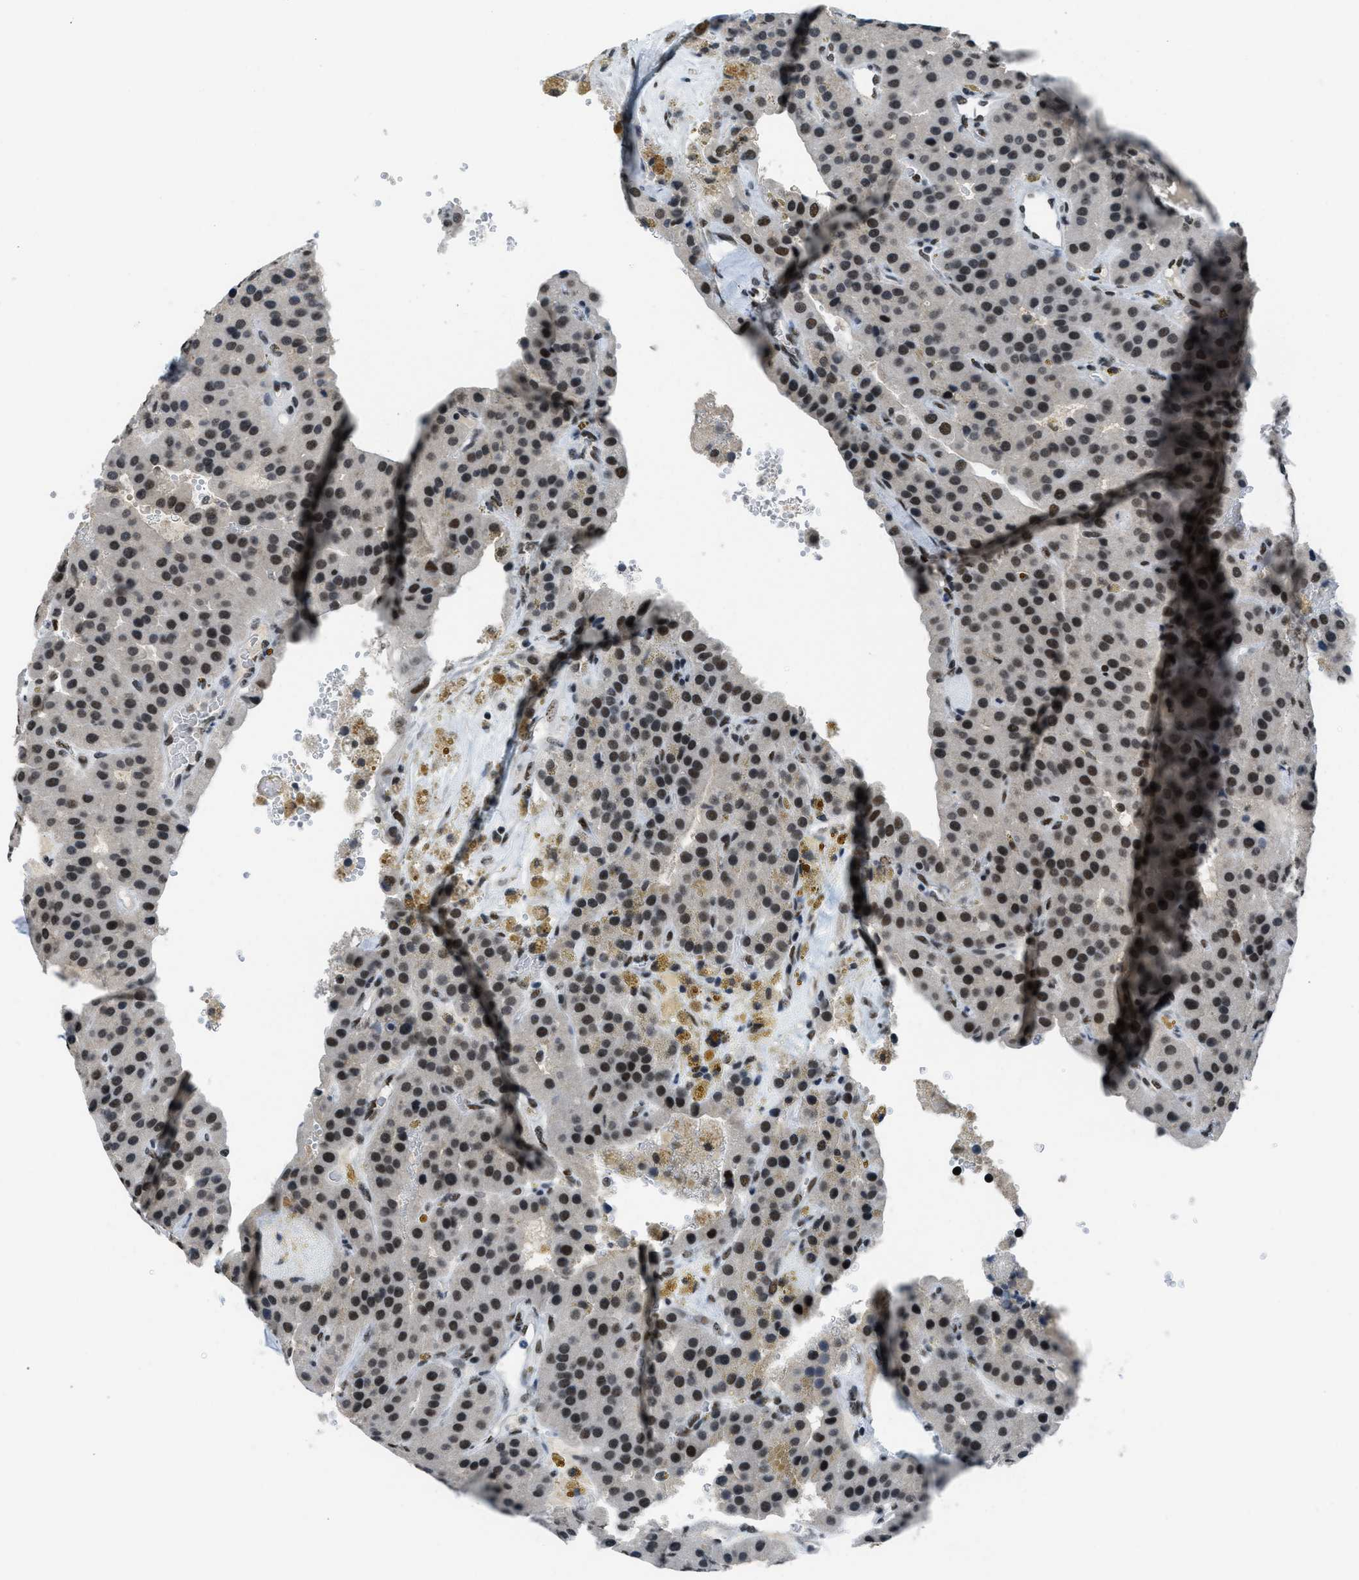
{"staining": {"intensity": "moderate", "quantity": "25%-75%", "location": "nuclear"}, "tissue": "parathyroid gland", "cell_type": "Glandular cells", "image_type": "normal", "snomed": [{"axis": "morphology", "description": "Normal tissue, NOS"}, {"axis": "morphology", "description": "Adenoma, NOS"}, {"axis": "topography", "description": "Parathyroid gland"}], "caption": "The histopathology image shows immunohistochemical staining of unremarkable parathyroid gland. There is moderate nuclear positivity is identified in about 25%-75% of glandular cells.", "gene": "GATAD2B", "patient": {"sex": "female", "age": 86}}